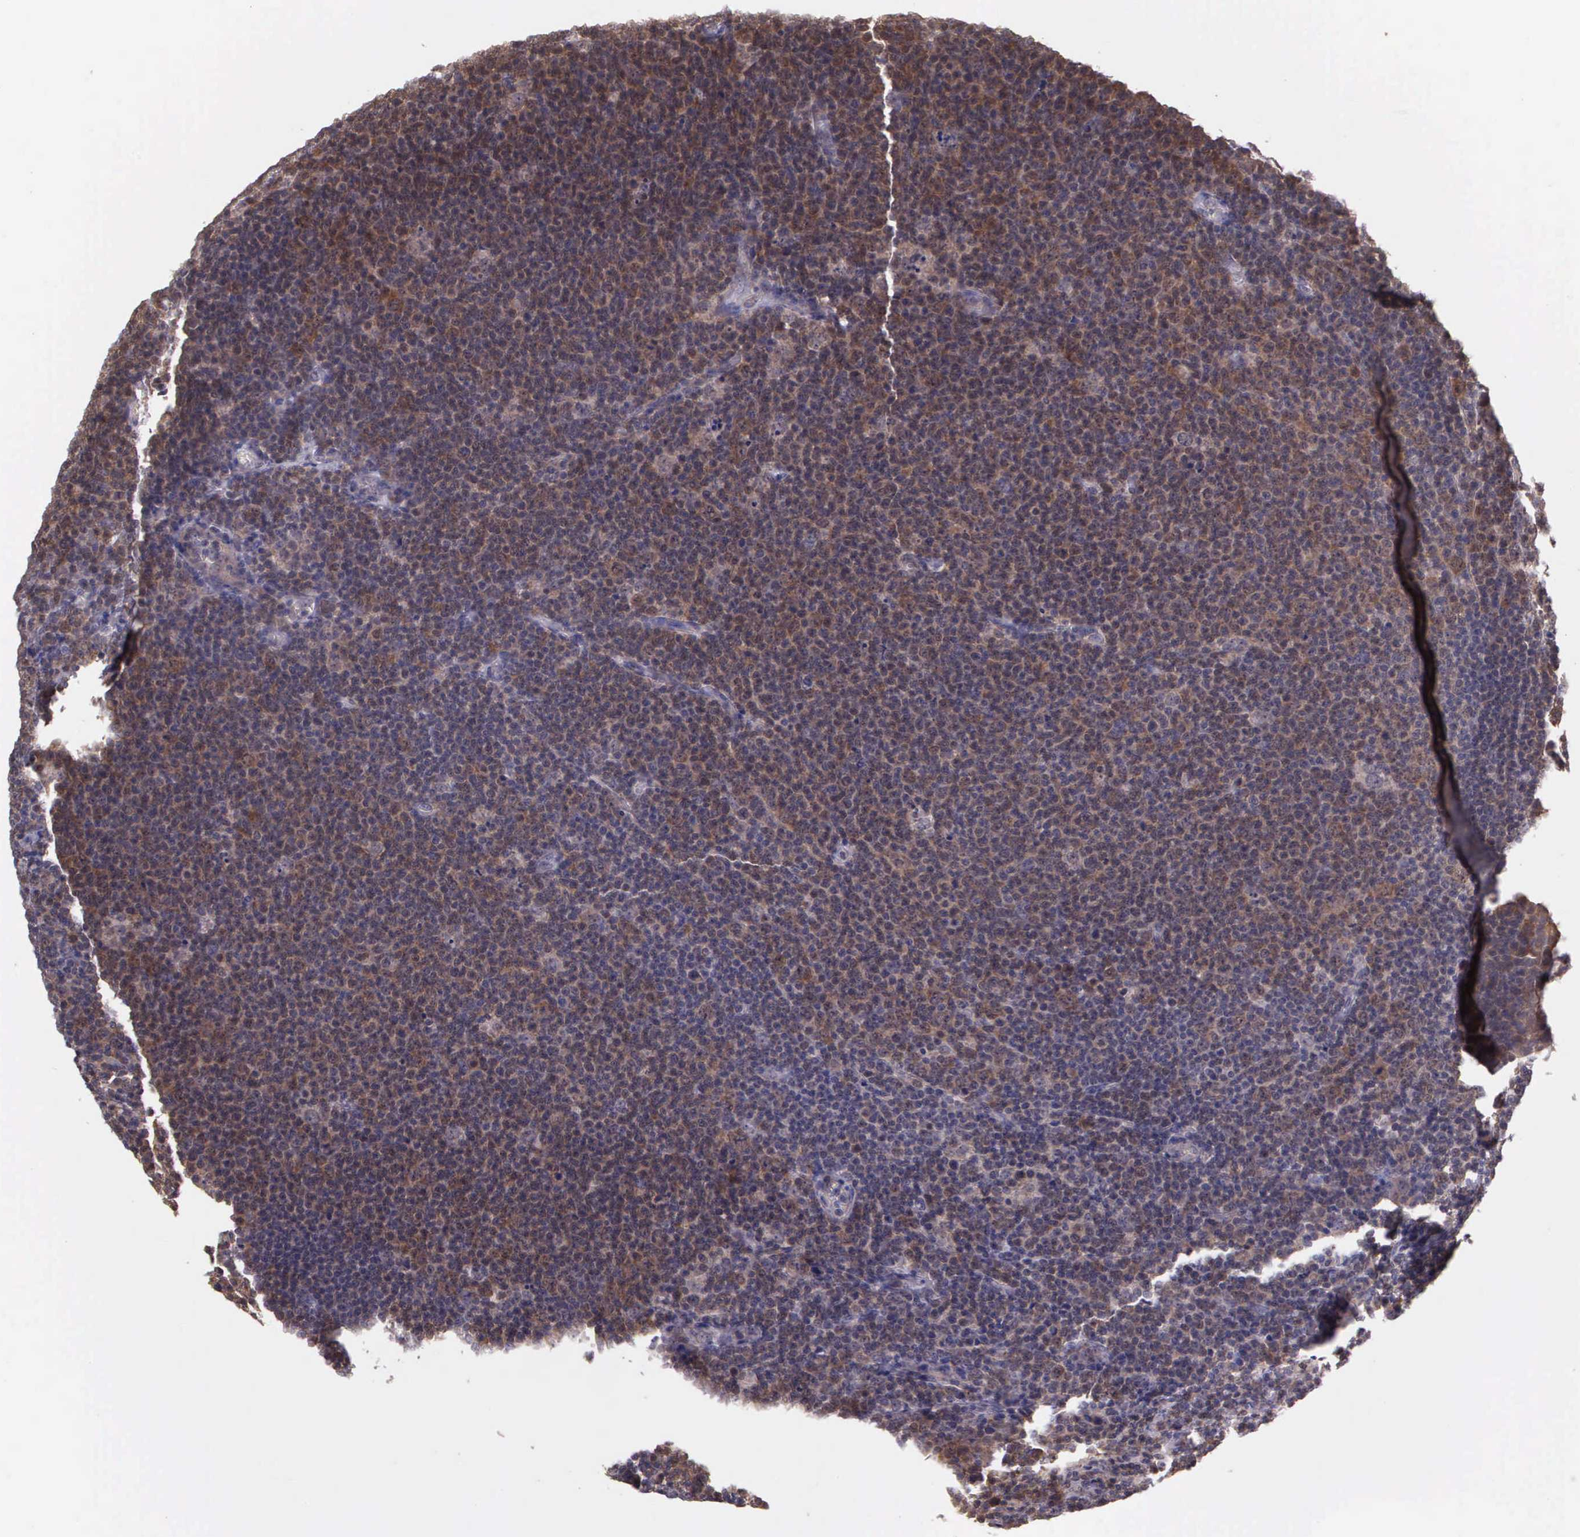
{"staining": {"intensity": "negative", "quantity": "none", "location": "none"}, "tissue": "lymphoma", "cell_type": "Tumor cells", "image_type": "cancer", "snomed": [{"axis": "morphology", "description": "Malignant lymphoma, non-Hodgkin's type, Low grade"}, {"axis": "topography", "description": "Lymph node"}], "caption": "High magnification brightfield microscopy of malignant lymphoma, non-Hodgkin's type (low-grade) stained with DAB (3,3'-diaminobenzidine) (brown) and counterstained with hematoxylin (blue): tumor cells show no significant expression.", "gene": "IGBP1", "patient": {"sex": "male", "age": 74}}